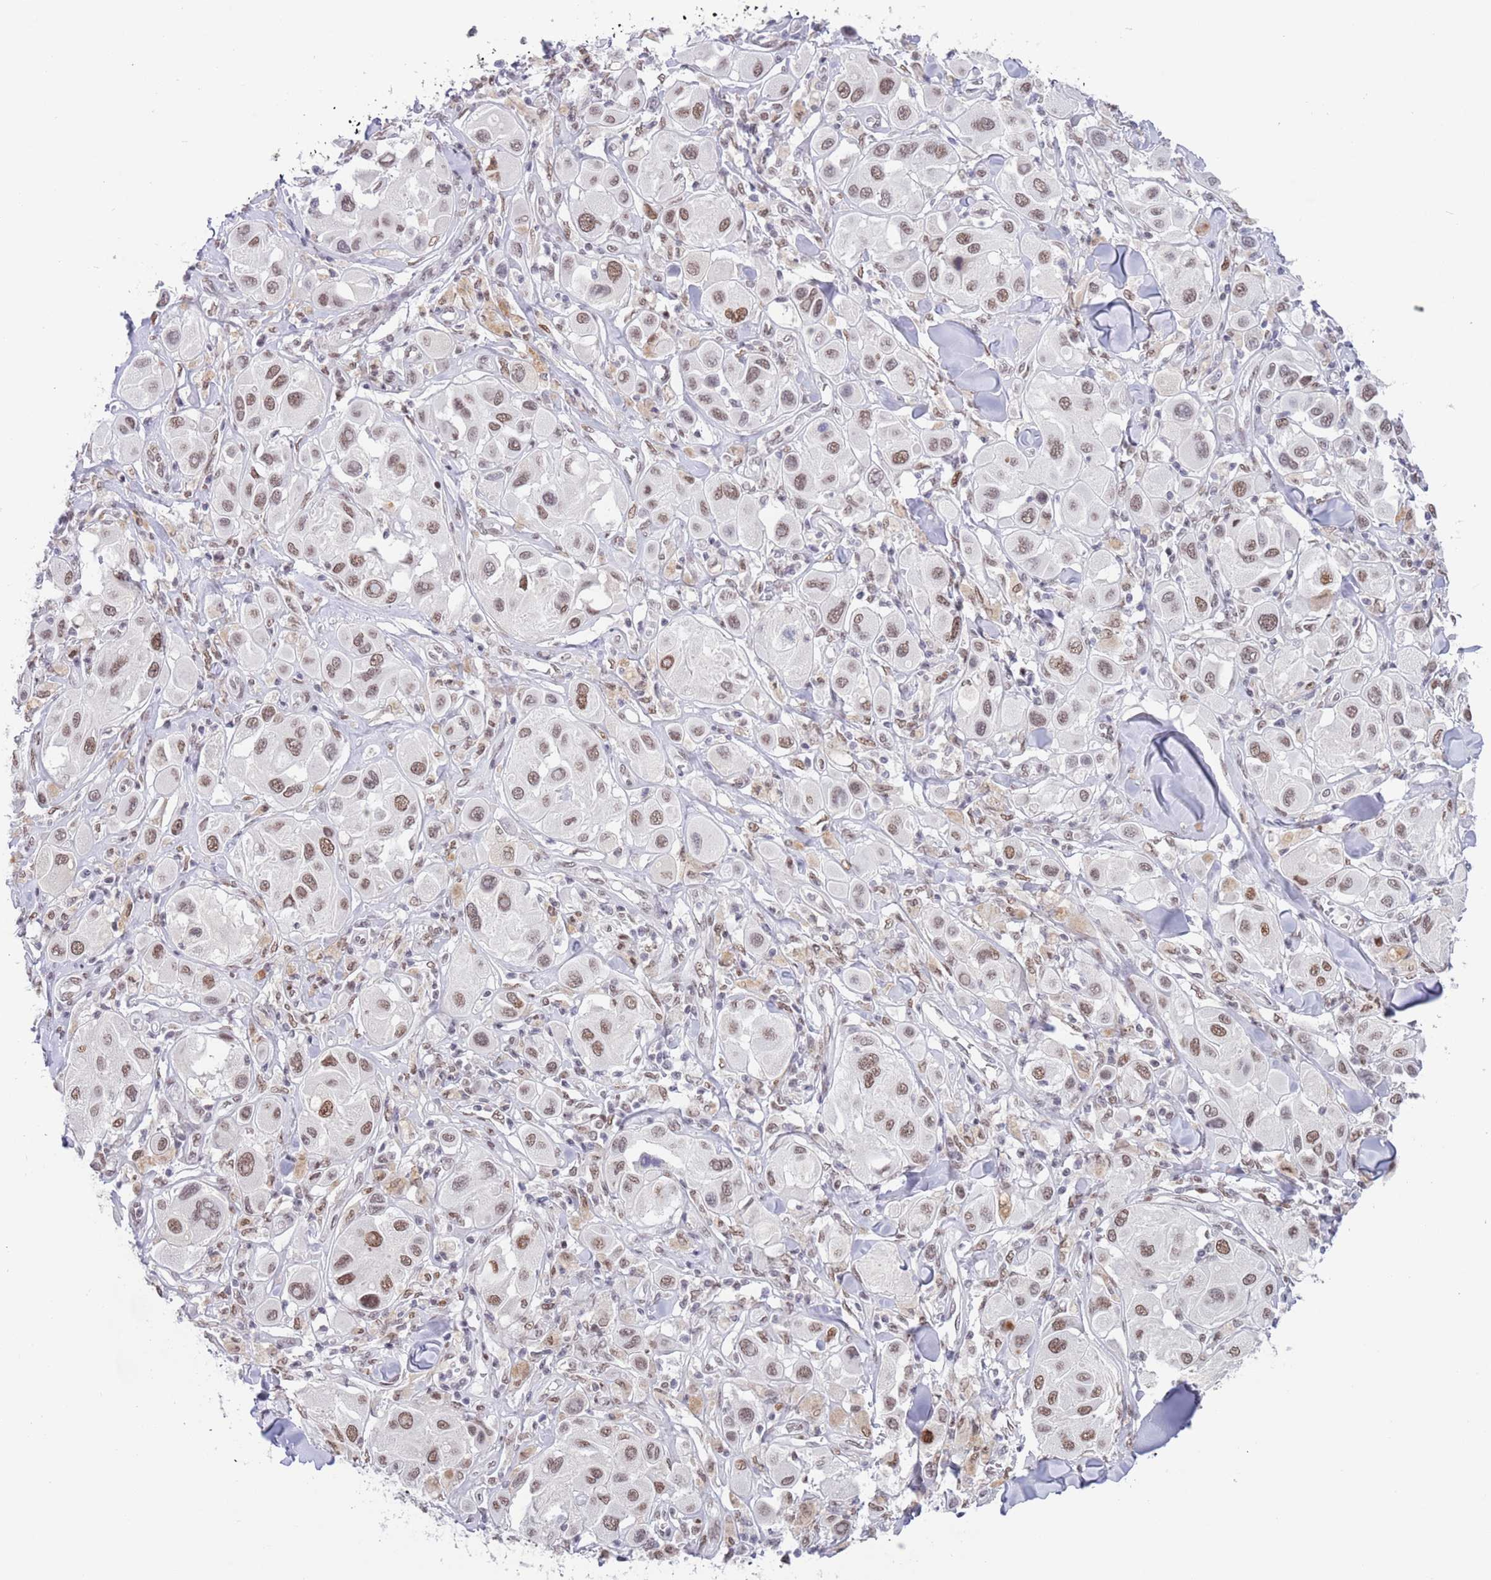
{"staining": {"intensity": "moderate", "quantity": ">75%", "location": "nuclear"}, "tissue": "melanoma", "cell_type": "Tumor cells", "image_type": "cancer", "snomed": [{"axis": "morphology", "description": "Malignant melanoma, Metastatic site"}, {"axis": "topography", "description": "Skin"}], "caption": "The immunohistochemical stain labels moderate nuclear expression in tumor cells of melanoma tissue. (DAB (3,3'-diaminobenzidine) IHC, brown staining for protein, blue staining for nuclei).", "gene": "ZNF382", "patient": {"sex": "male", "age": 41}}